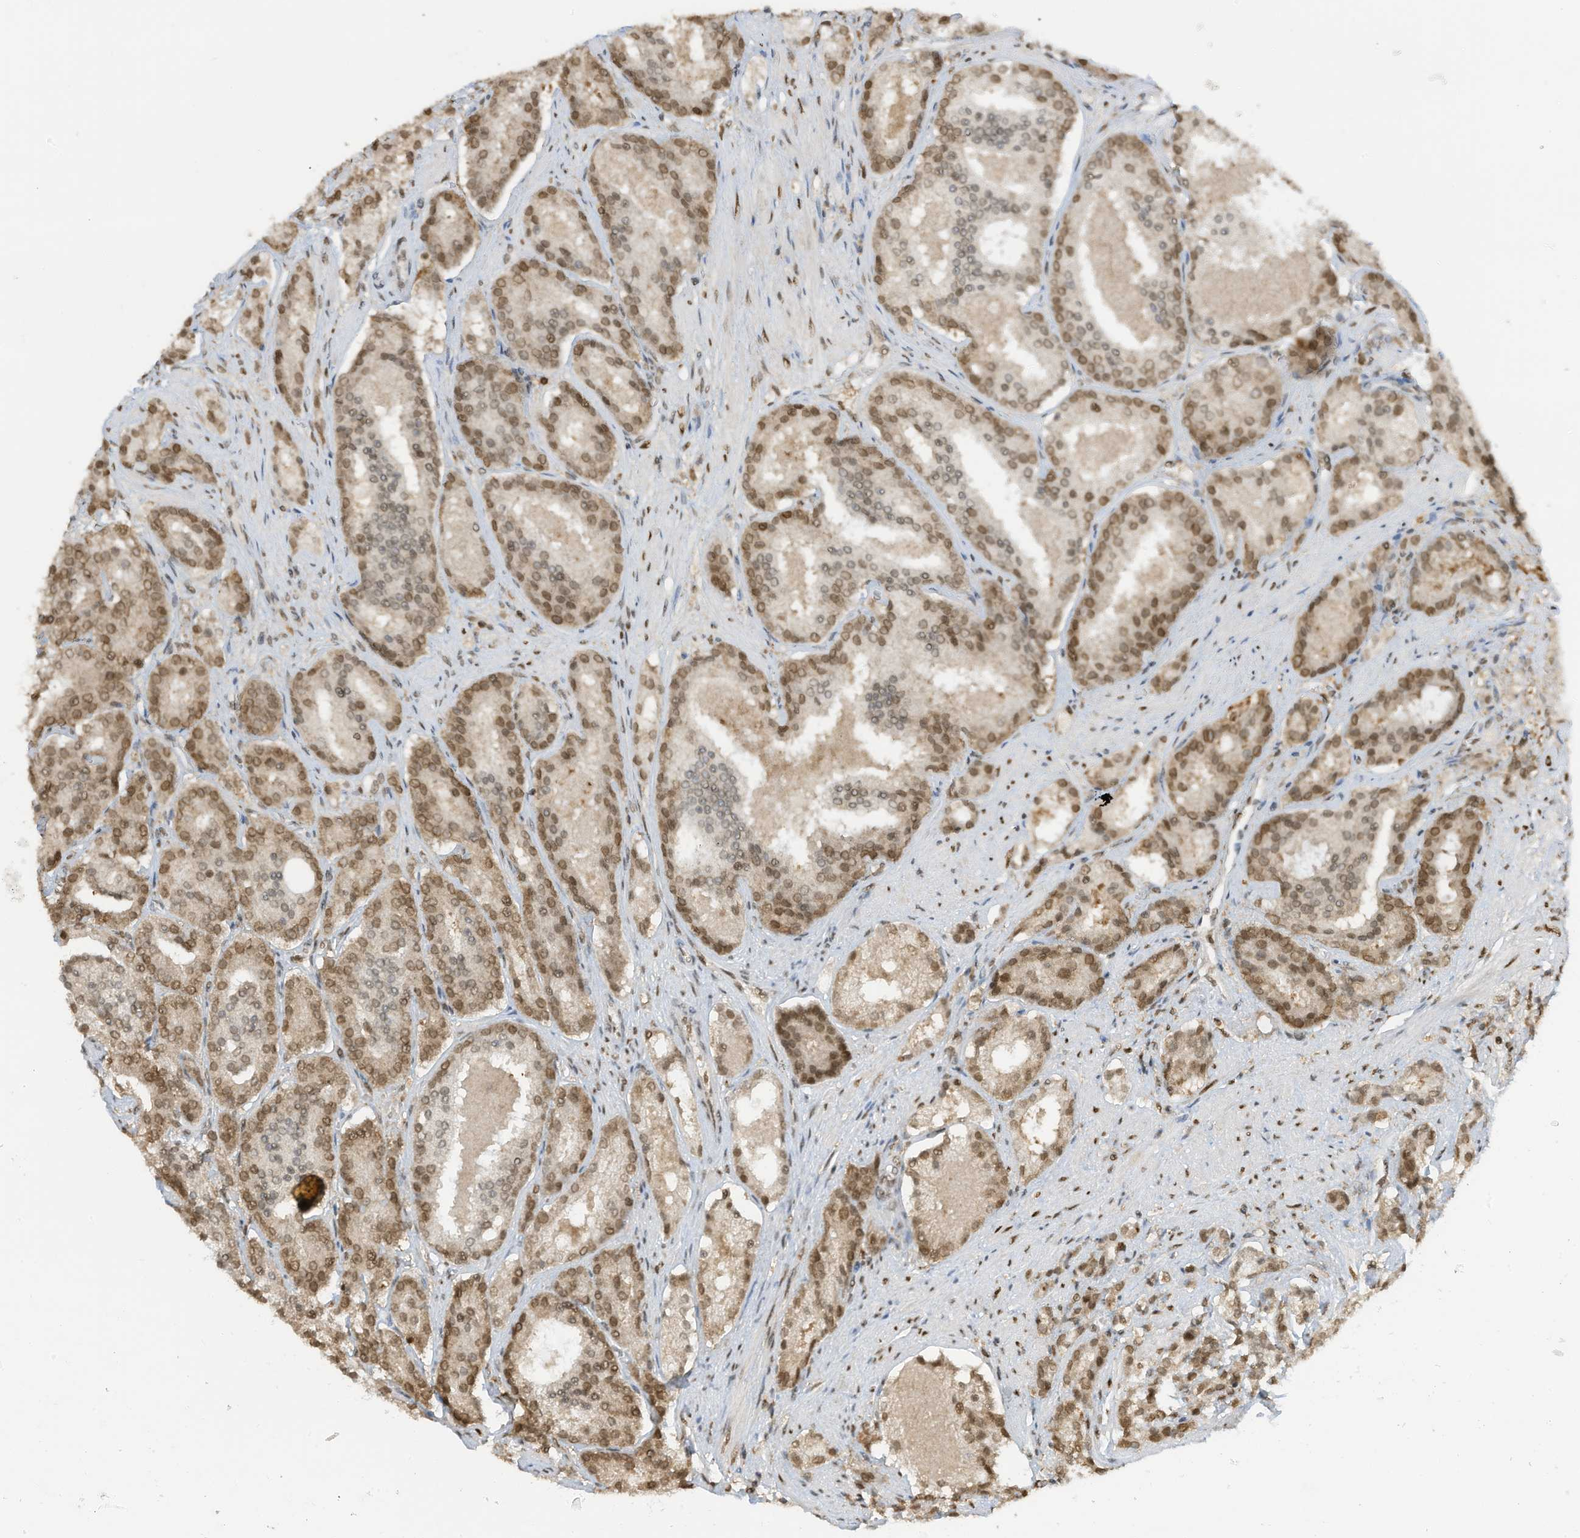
{"staining": {"intensity": "moderate", "quantity": ">75%", "location": "nuclear"}, "tissue": "prostate cancer", "cell_type": "Tumor cells", "image_type": "cancer", "snomed": [{"axis": "morphology", "description": "Adenocarcinoma, High grade"}, {"axis": "topography", "description": "Prostate"}], "caption": "Prostate adenocarcinoma (high-grade) was stained to show a protein in brown. There is medium levels of moderate nuclear staining in about >75% of tumor cells. The staining was performed using DAB, with brown indicating positive protein expression. Nuclei are stained blue with hematoxylin.", "gene": "KPNB1", "patient": {"sex": "male", "age": 60}}